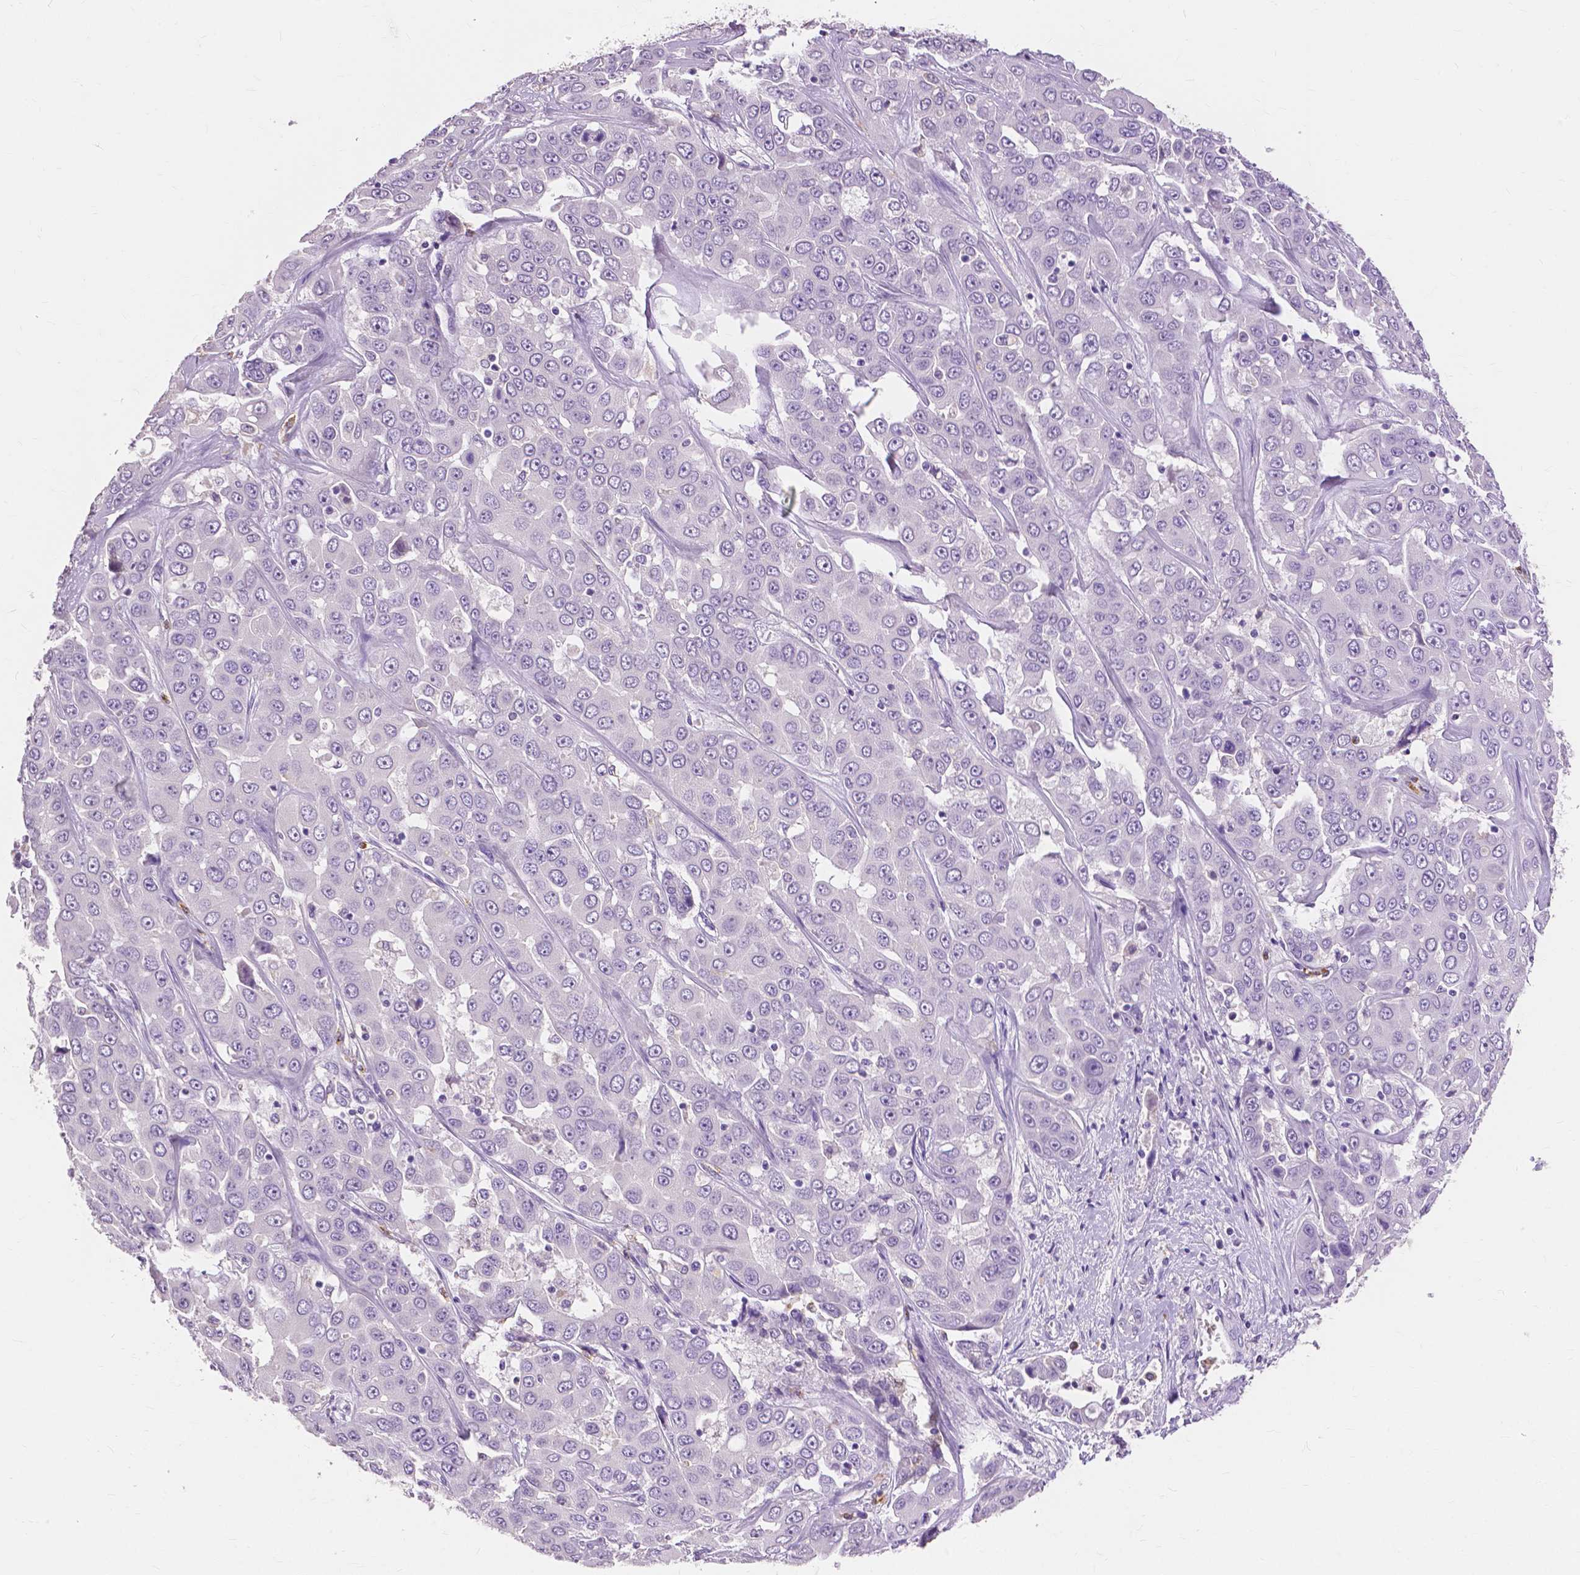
{"staining": {"intensity": "negative", "quantity": "none", "location": "none"}, "tissue": "liver cancer", "cell_type": "Tumor cells", "image_type": "cancer", "snomed": [{"axis": "morphology", "description": "Cholangiocarcinoma"}, {"axis": "topography", "description": "Liver"}], "caption": "Tumor cells are negative for brown protein staining in liver cancer (cholangiocarcinoma).", "gene": "CXCR2", "patient": {"sex": "female", "age": 52}}